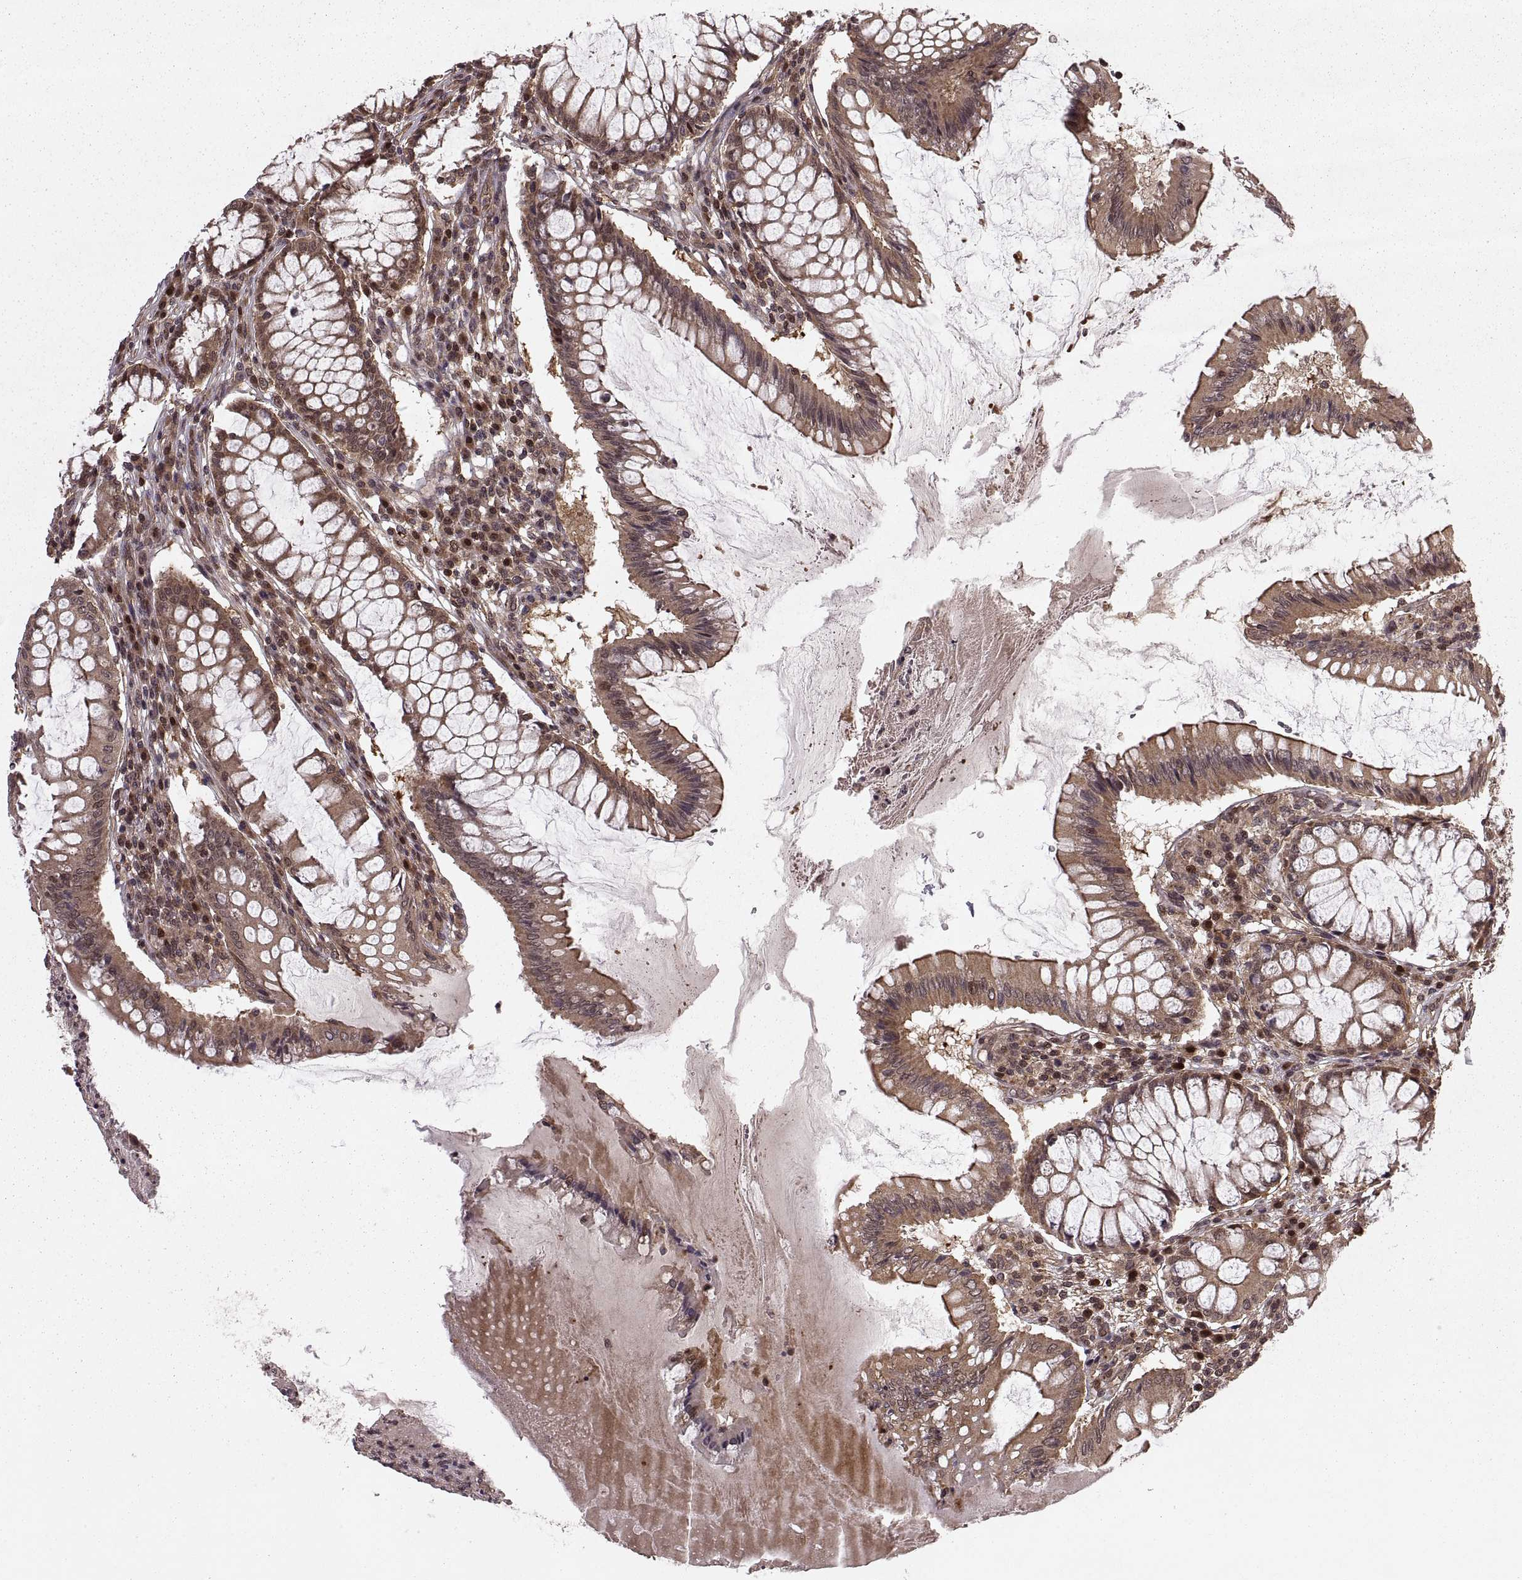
{"staining": {"intensity": "moderate", "quantity": ">75%", "location": "cytoplasmic/membranous"}, "tissue": "colorectal cancer", "cell_type": "Tumor cells", "image_type": "cancer", "snomed": [{"axis": "morphology", "description": "Adenocarcinoma, NOS"}, {"axis": "topography", "description": "Colon"}], "caption": "This is an image of immunohistochemistry (IHC) staining of colorectal cancer (adenocarcinoma), which shows moderate expression in the cytoplasmic/membranous of tumor cells.", "gene": "DEDD", "patient": {"sex": "female", "age": 70}}